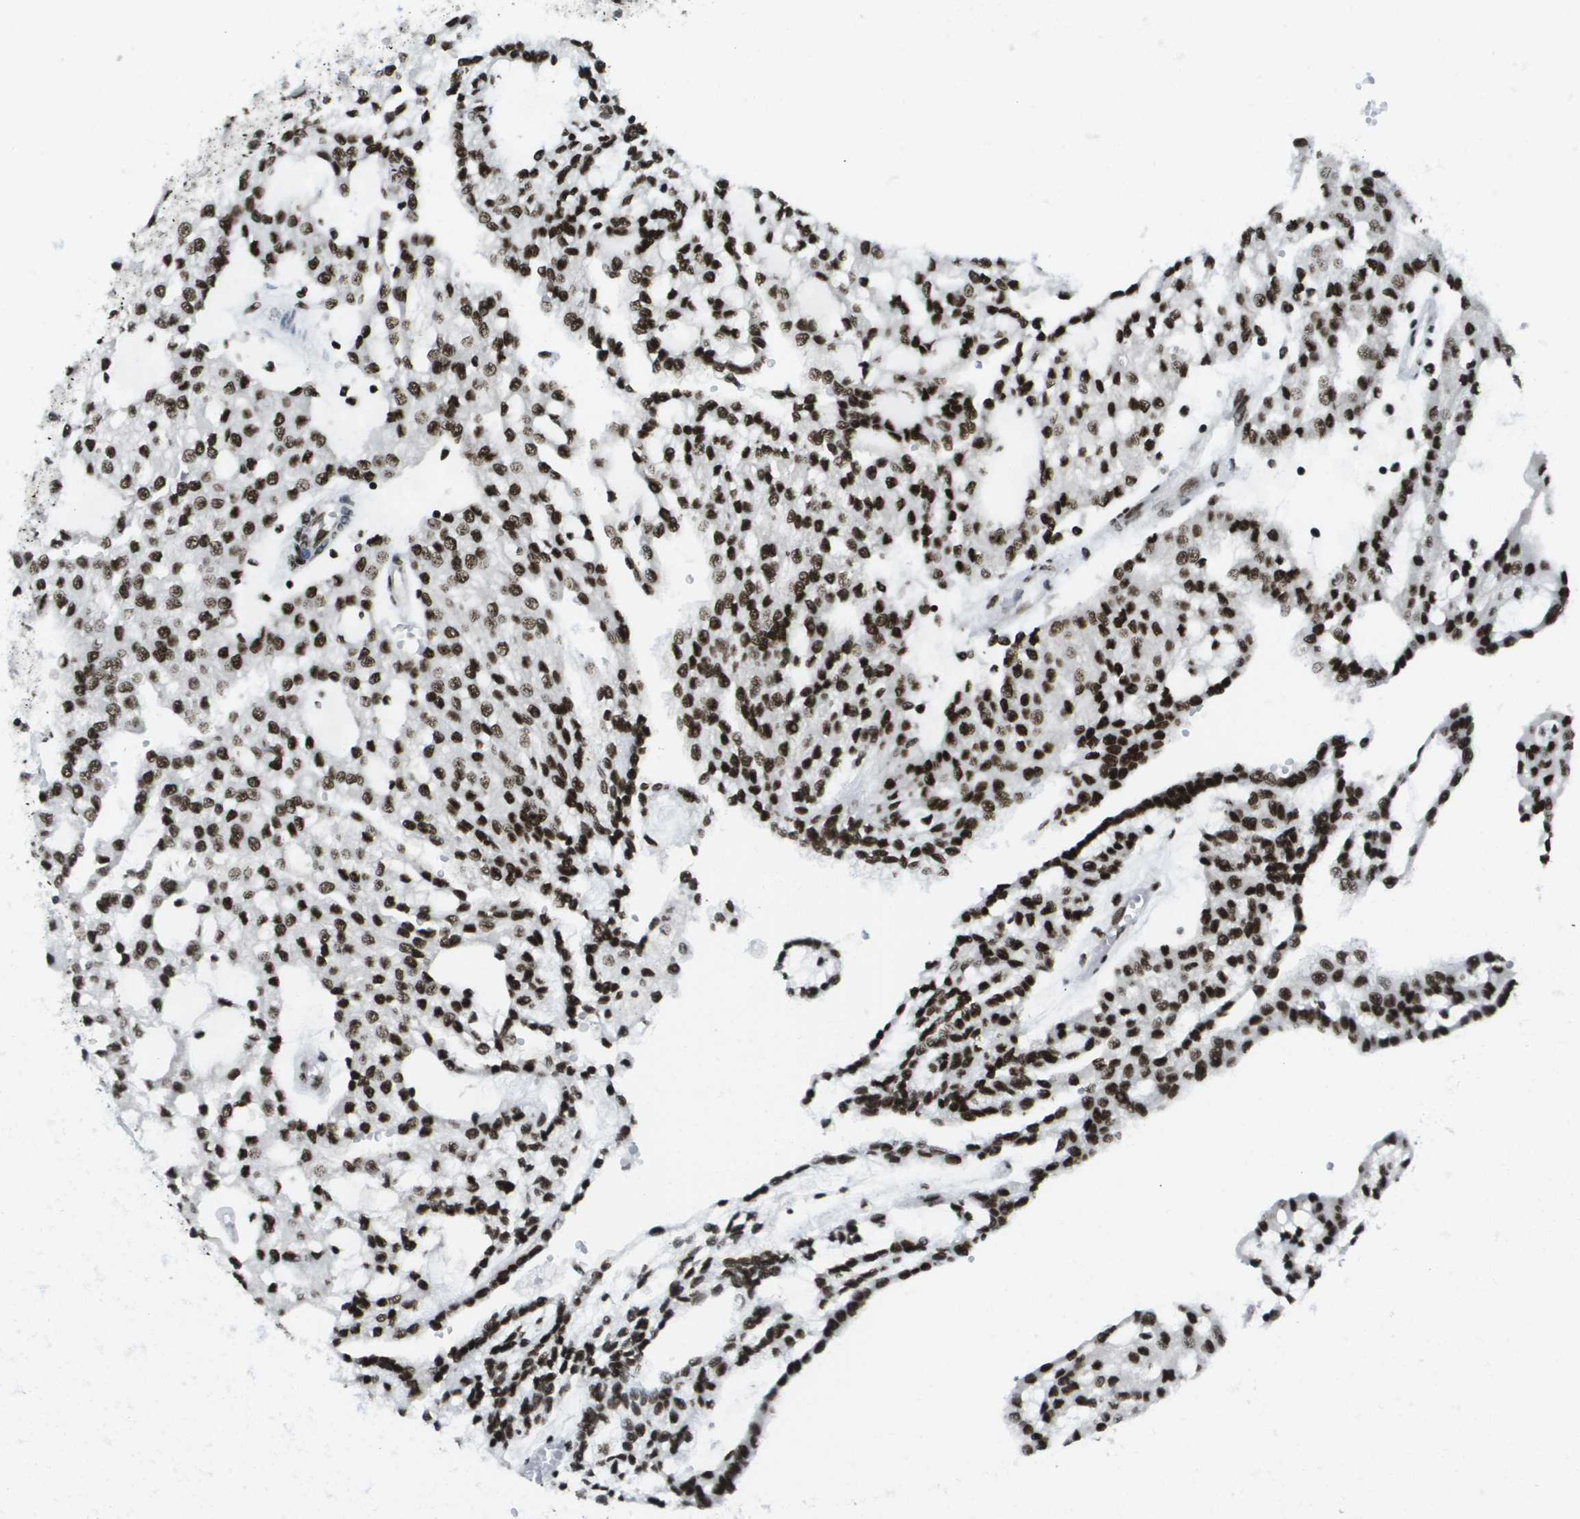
{"staining": {"intensity": "strong", "quantity": ">75%", "location": "nuclear"}, "tissue": "renal cancer", "cell_type": "Tumor cells", "image_type": "cancer", "snomed": [{"axis": "morphology", "description": "Adenocarcinoma, NOS"}, {"axis": "topography", "description": "Kidney"}], "caption": "Protein staining demonstrates strong nuclear positivity in approximately >75% of tumor cells in adenocarcinoma (renal).", "gene": "GLYR1", "patient": {"sex": "male", "age": 63}}